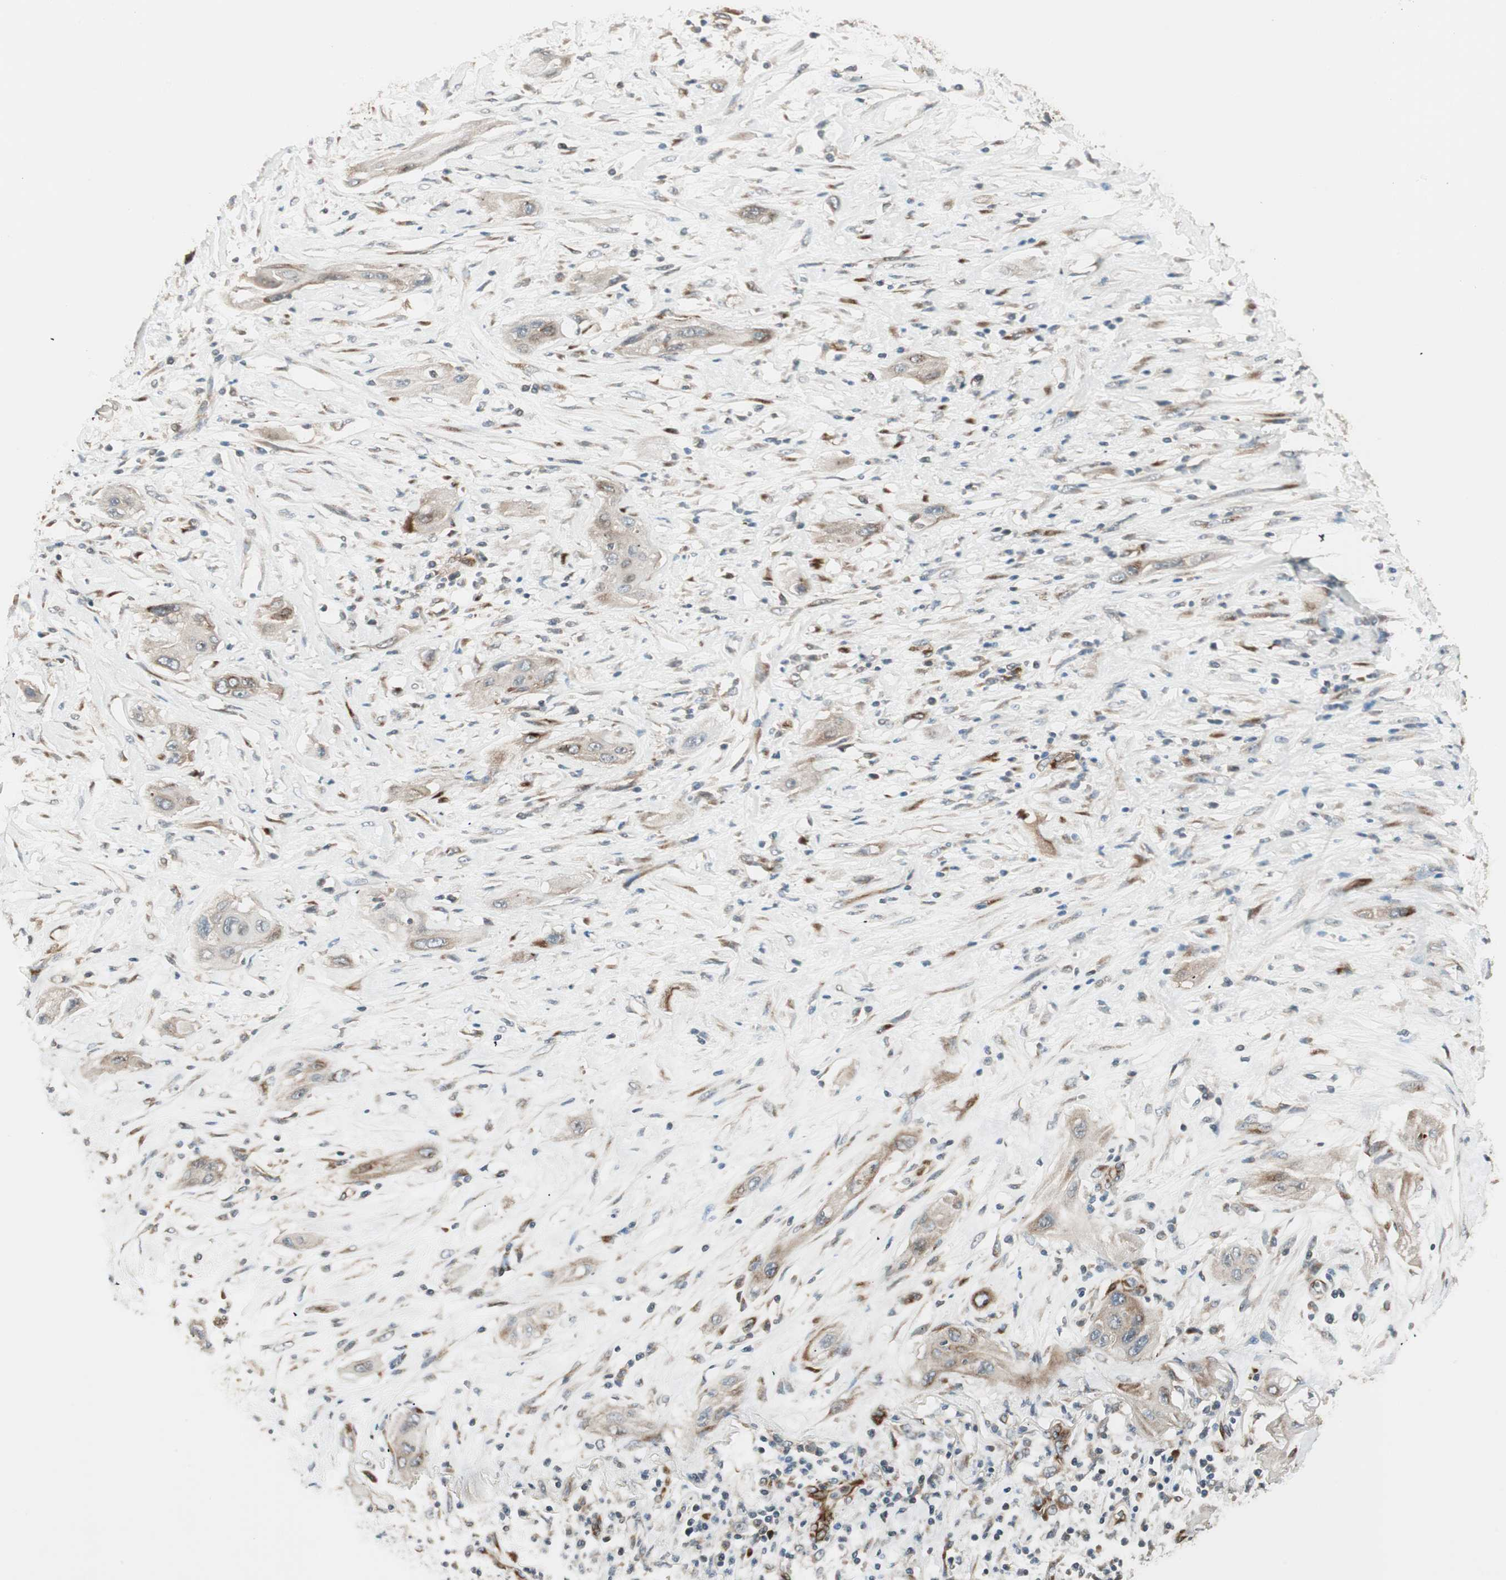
{"staining": {"intensity": "moderate", "quantity": ">75%", "location": "cytoplasmic/membranous"}, "tissue": "lung cancer", "cell_type": "Tumor cells", "image_type": "cancer", "snomed": [{"axis": "morphology", "description": "Squamous cell carcinoma, NOS"}, {"axis": "topography", "description": "Lung"}], "caption": "Tumor cells exhibit medium levels of moderate cytoplasmic/membranous expression in about >75% of cells in human lung squamous cell carcinoma. (DAB = brown stain, brightfield microscopy at high magnification).", "gene": "PPP2R5E", "patient": {"sex": "female", "age": 47}}